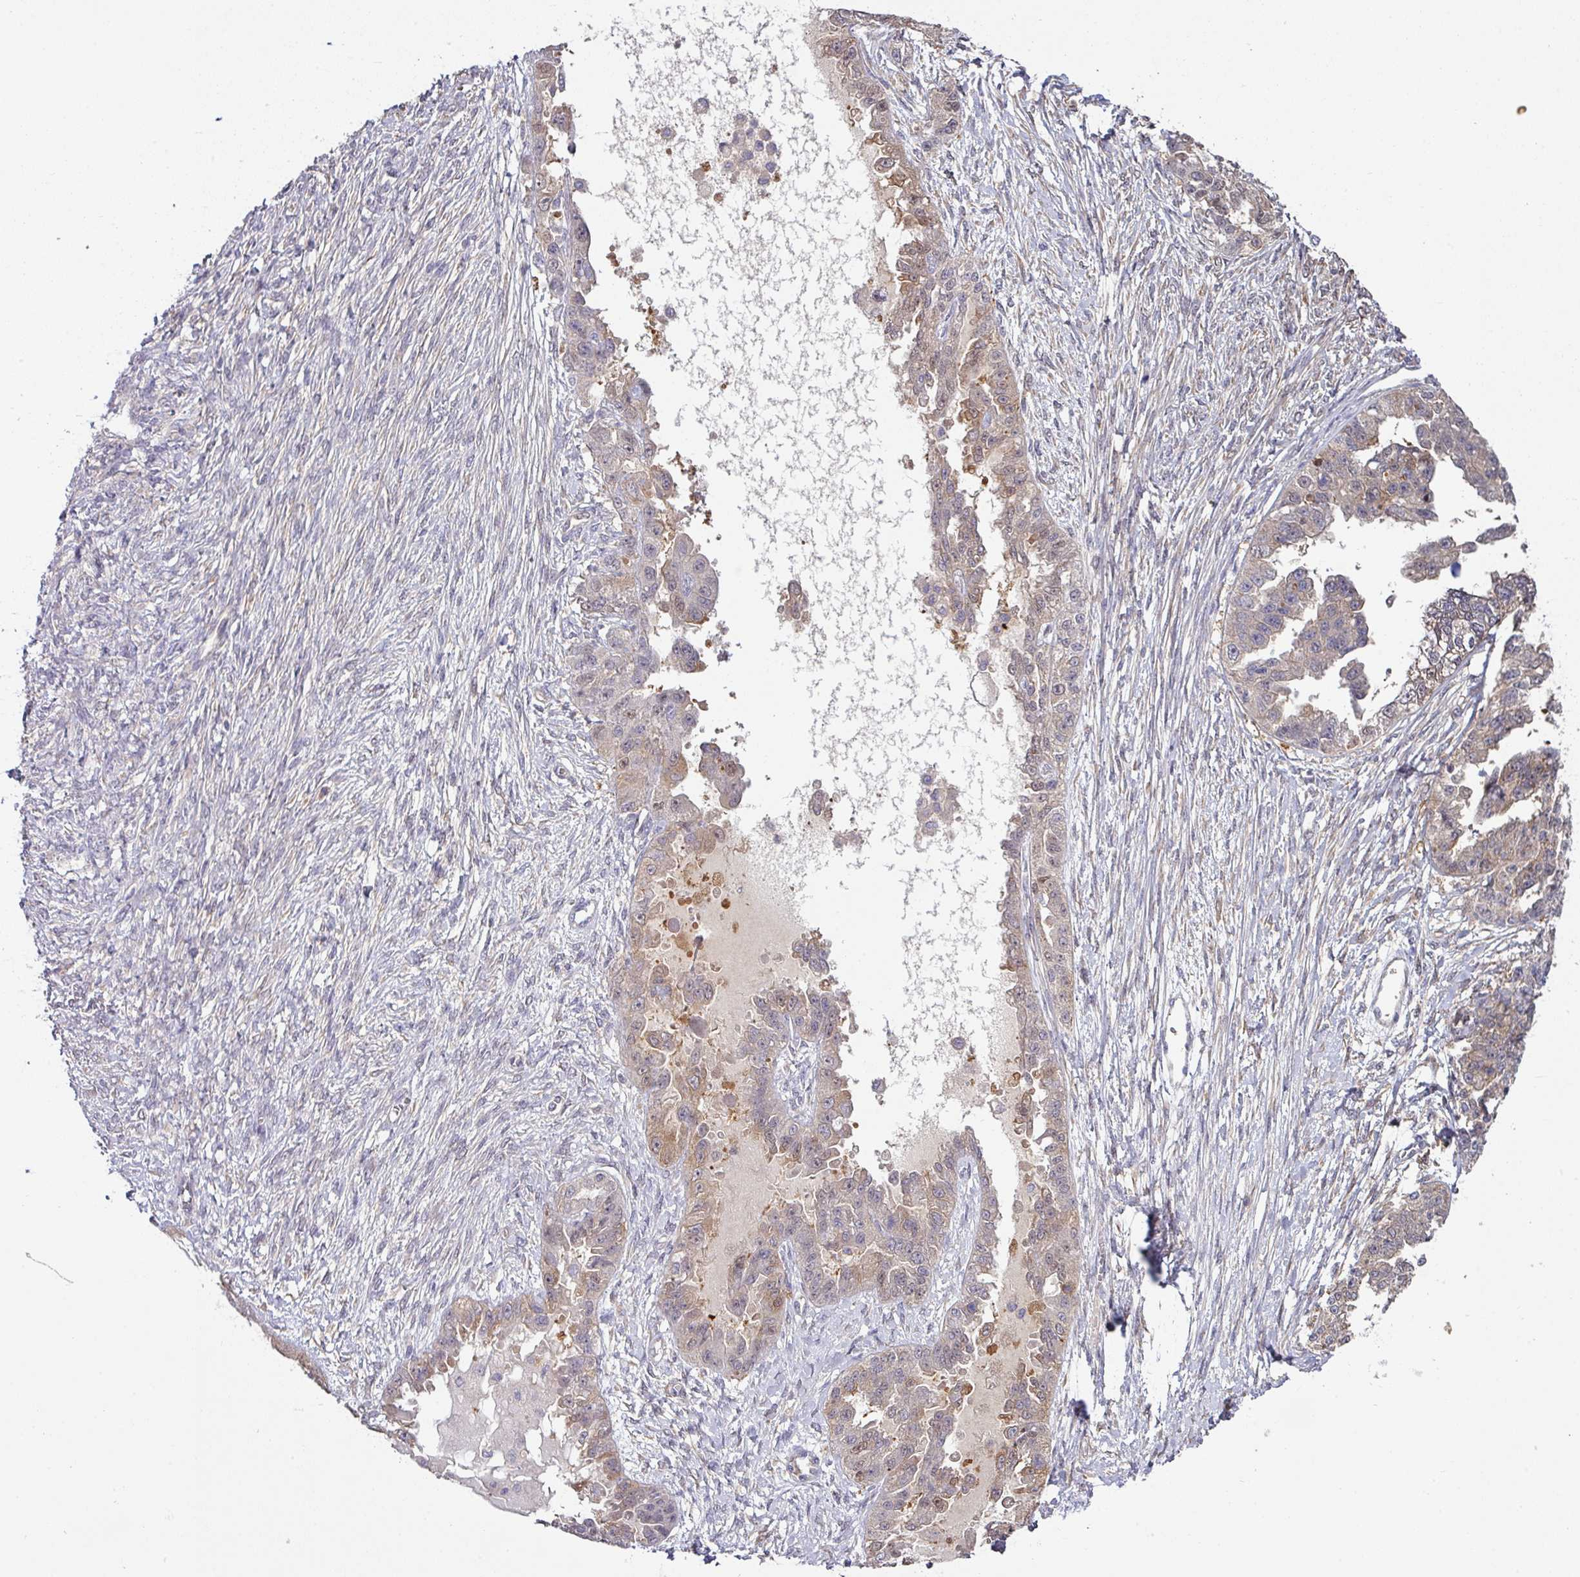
{"staining": {"intensity": "weak", "quantity": "<25%", "location": "cytoplasmic/membranous"}, "tissue": "ovarian cancer", "cell_type": "Tumor cells", "image_type": "cancer", "snomed": [{"axis": "morphology", "description": "Cystadenocarcinoma, serous, NOS"}, {"axis": "topography", "description": "Ovary"}], "caption": "A high-resolution photomicrograph shows IHC staining of ovarian serous cystadenocarcinoma, which shows no significant positivity in tumor cells.", "gene": "SLAMF6", "patient": {"sex": "female", "age": 58}}